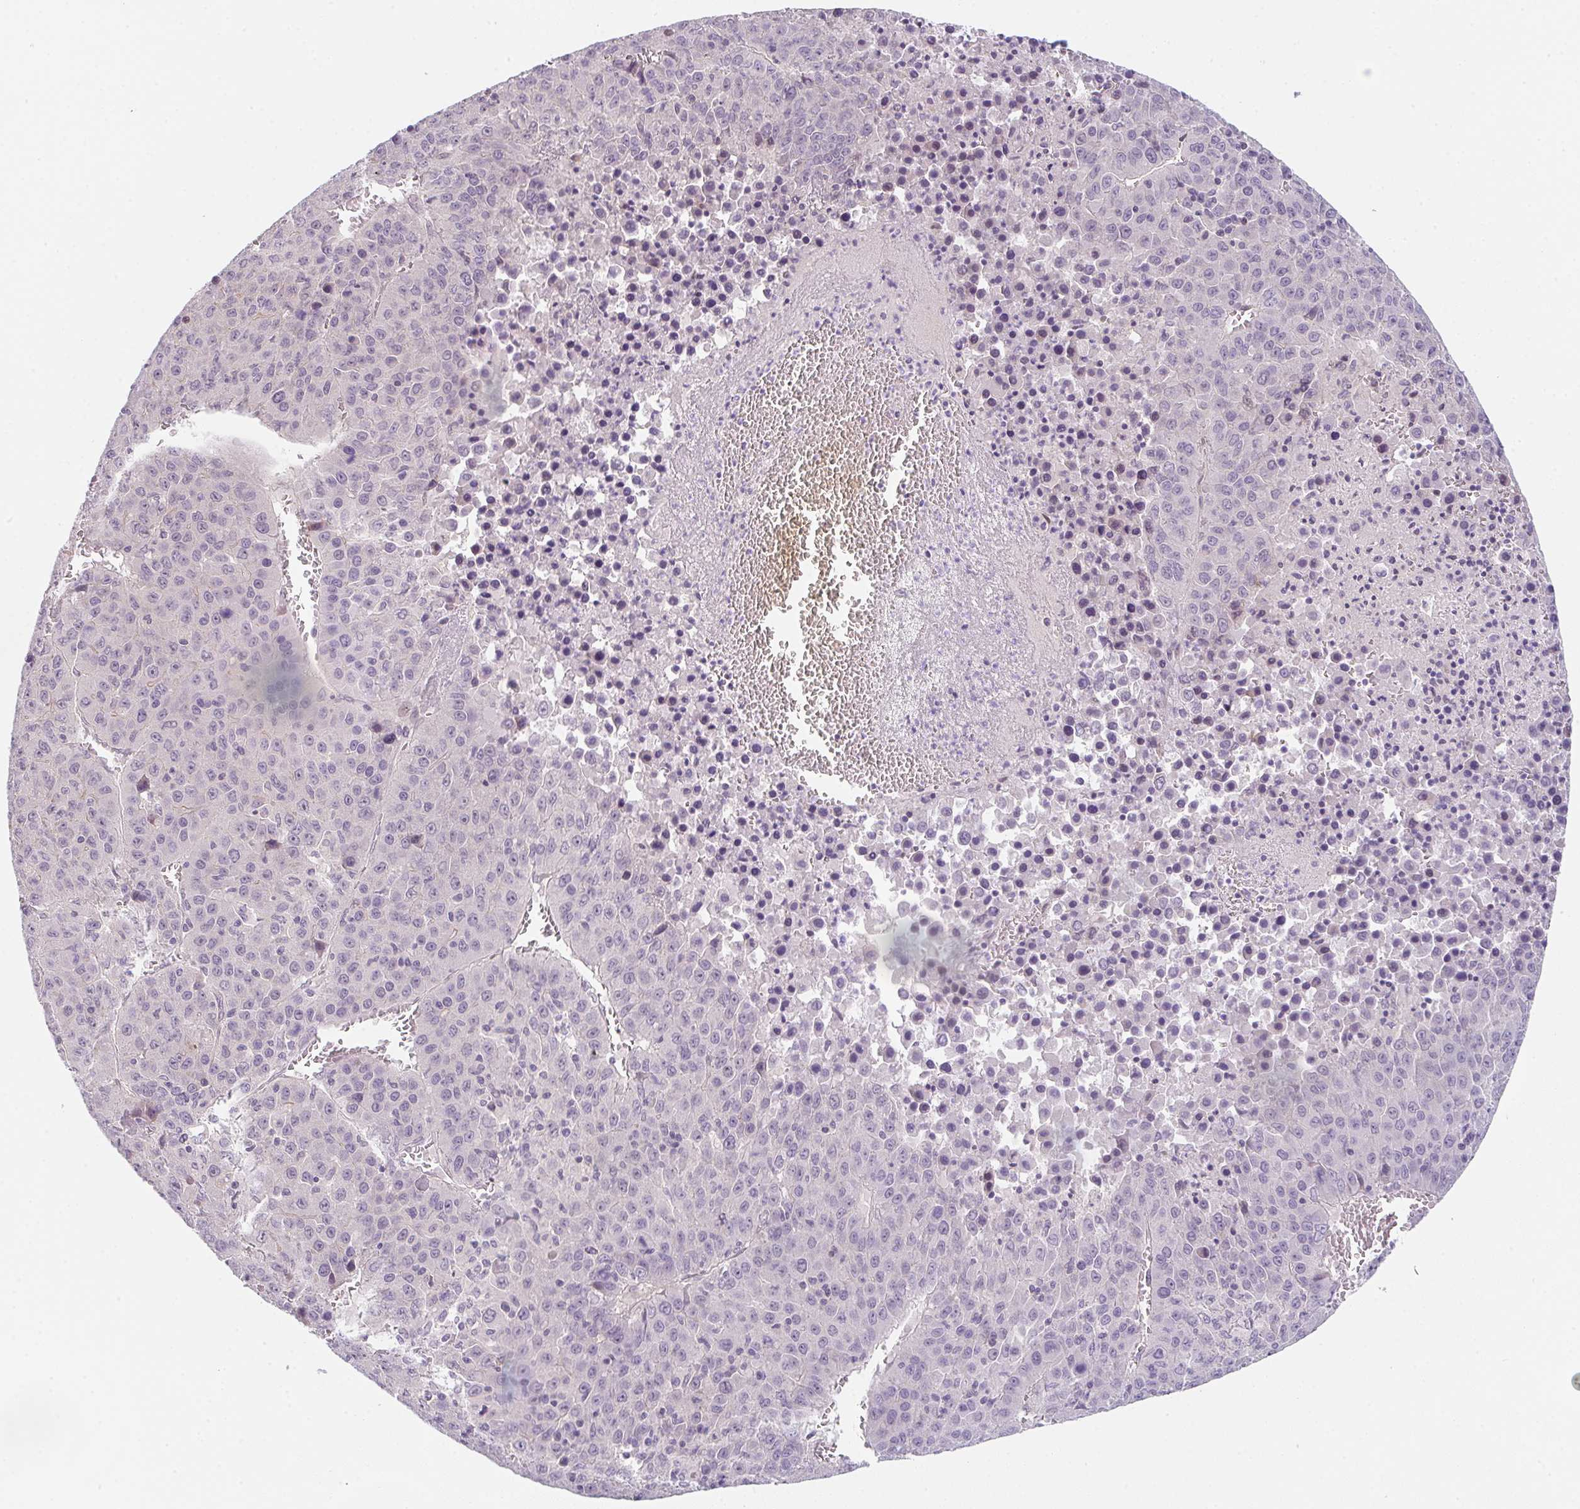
{"staining": {"intensity": "negative", "quantity": "none", "location": "none"}, "tissue": "liver cancer", "cell_type": "Tumor cells", "image_type": "cancer", "snomed": [{"axis": "morphology", "description": "Carcinoma, Hepatocellular, NOS"}, {"axis": "topography", "description": "Liver"}], "caption": "IHC image of human hepatocellular carcinoma (liver) stained for a protein (brown), which exhibits no expression in tumor cells.", "gene": "TNFRSF10A", "patient": {"sex": "female", "age": 53}}